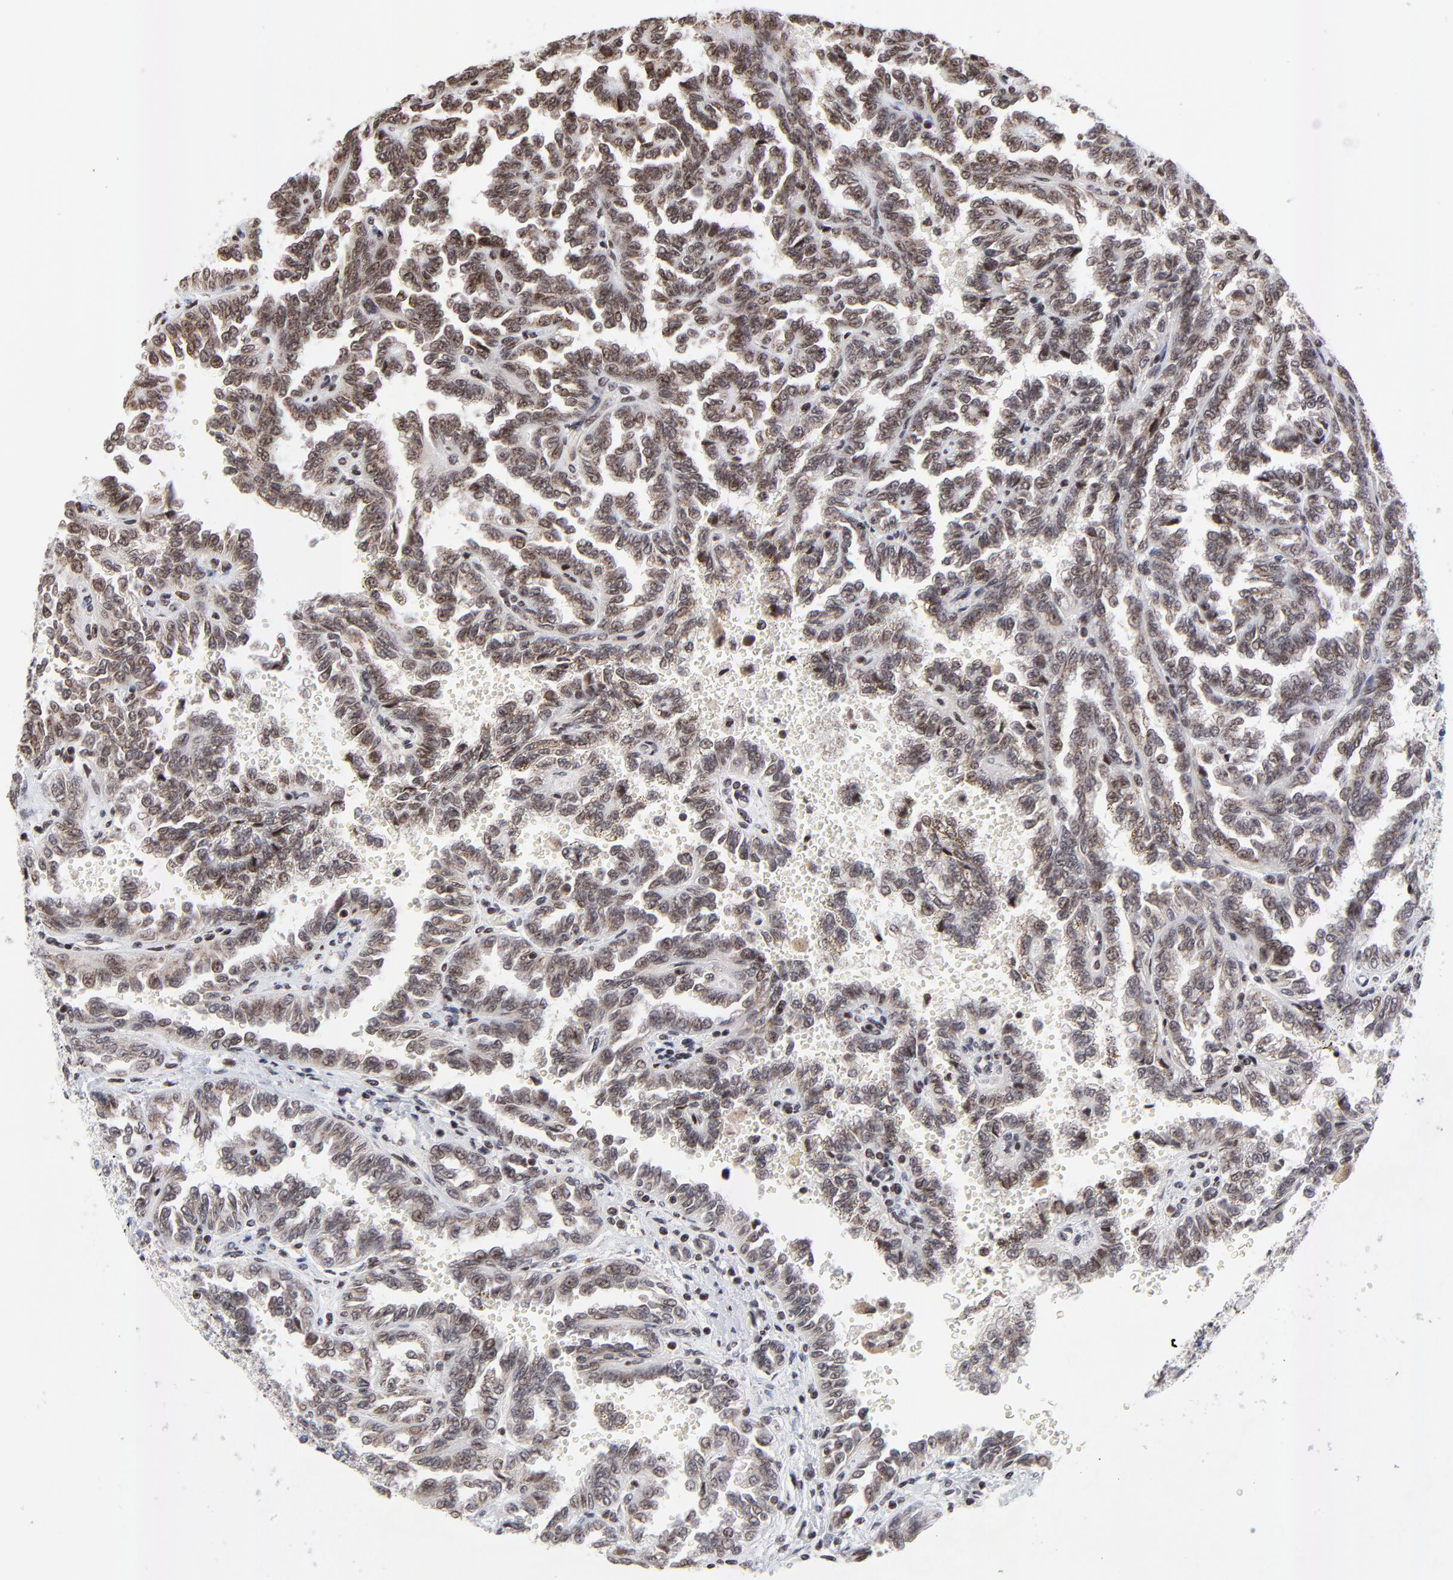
{"staining": {"intensity": "moderate", "quantity": ">75%", "location": "cytoplasmic/membranous,nuclear"}, "tissue": "renal cancer", "cell_type": "Tumor cells", "image_type": "cancer", "snomed": [{"axis": "morphology", "description": "Inflammation, NOS"}, {"axis": "morphology", "description": "Adenocarcinoma, NOS"}, {"axis": "topography", "description": "Kidney"}], "caption": "The photomicrograph displays immunohistochemical staining of renal cancer. There is moderate cytoplasmic/membranous and nuclear positivity is seen in about >75% of tumor cells.", "gene": "ZNF777", "patient": {"sex": "male", "age": 68}}